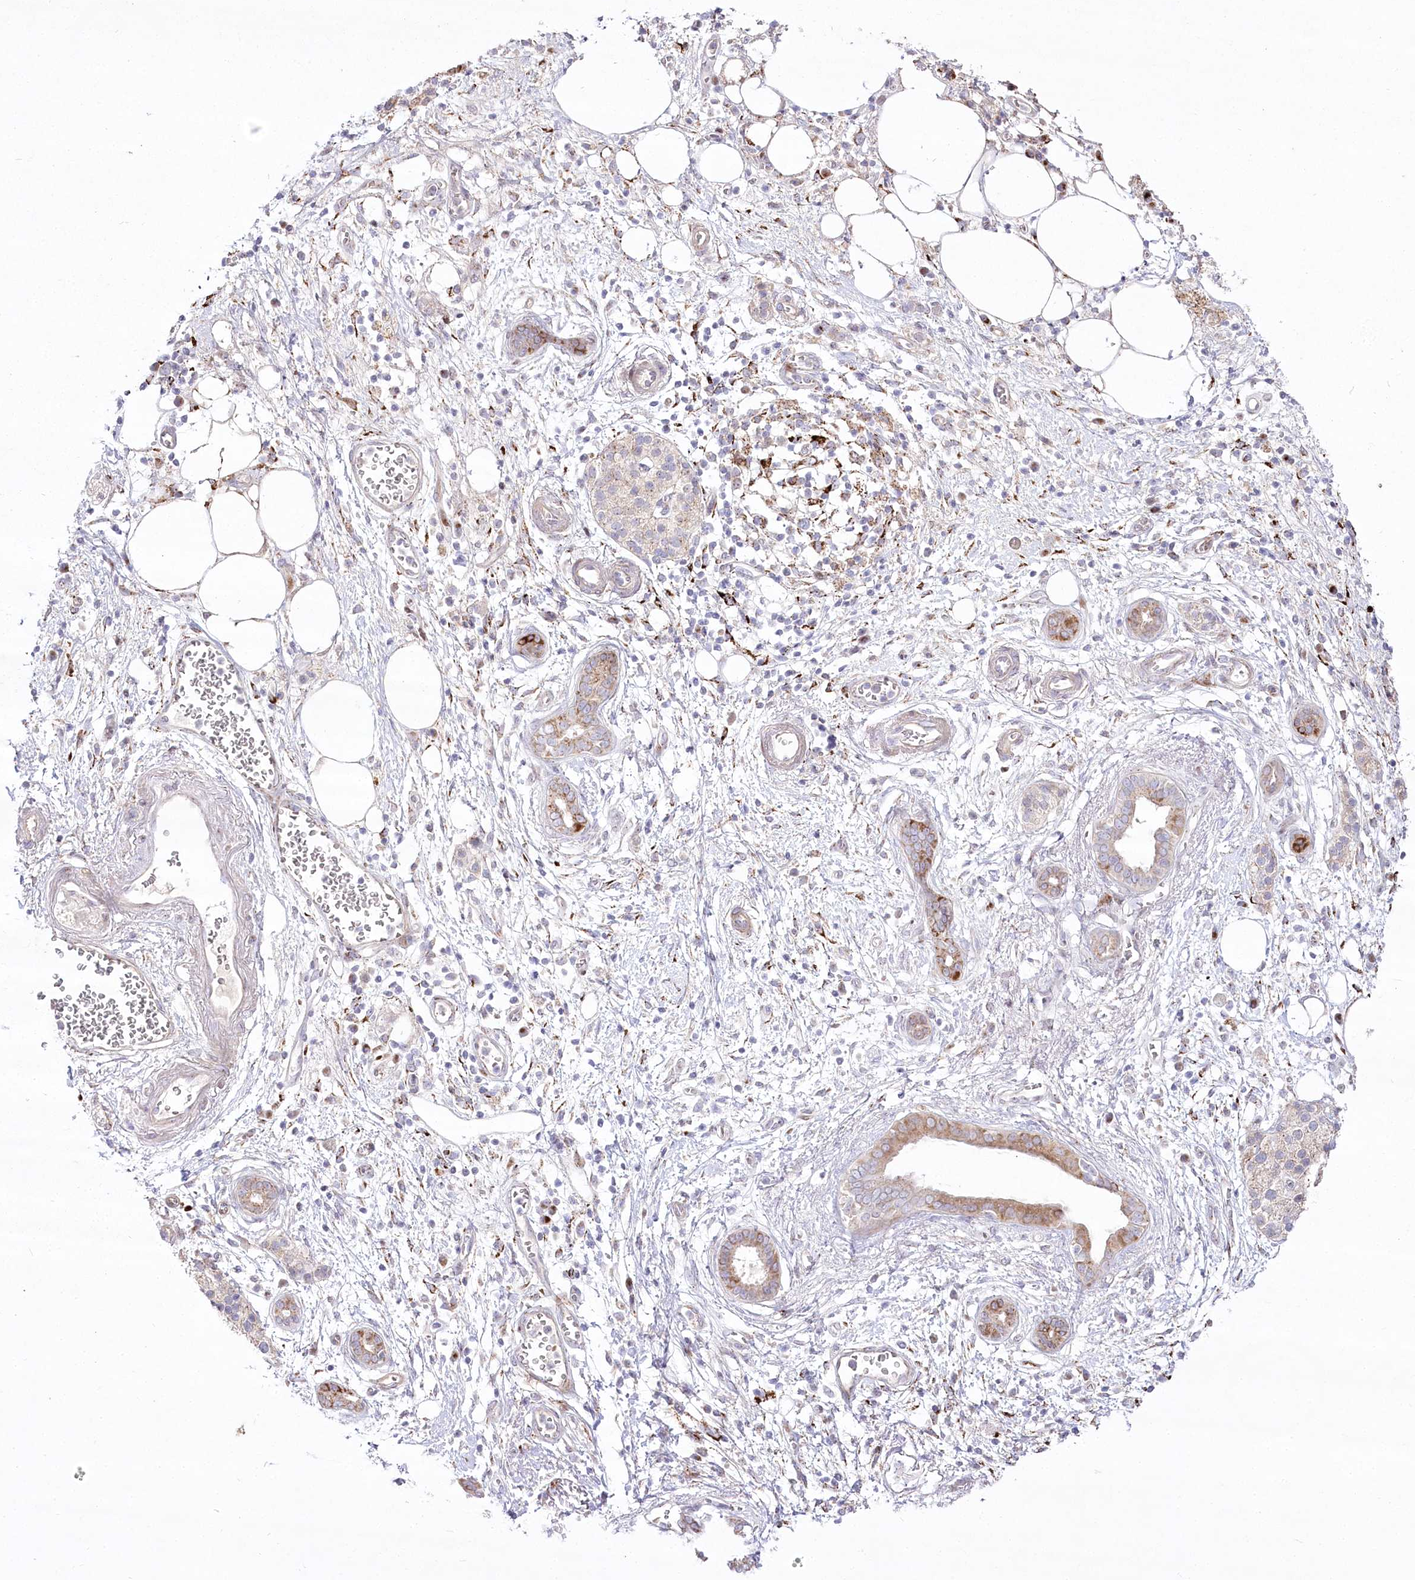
{"staining": {"intensity": "moderate", "quantity": "25%-75%", "location": "cytoplasmic/membranous"}, "tissue": "pancreatic cancer", "cell_type": "Tumor cells", "image_type": "cancer", "snomed": [{"axis": "morphology", "description": "Adenocarcinoma, NOS"}, {"axis": "topography", "description": "Pancreas"}], "caption": "Brown immunohistochemical staining in human pancreatic adenocarcinoma reveals moderate cytoplasmic/membranous positivity in about 25%-75% of tumor cells.", "gene": "CEP164", "patient": {"sex": "male", "age": 78}}